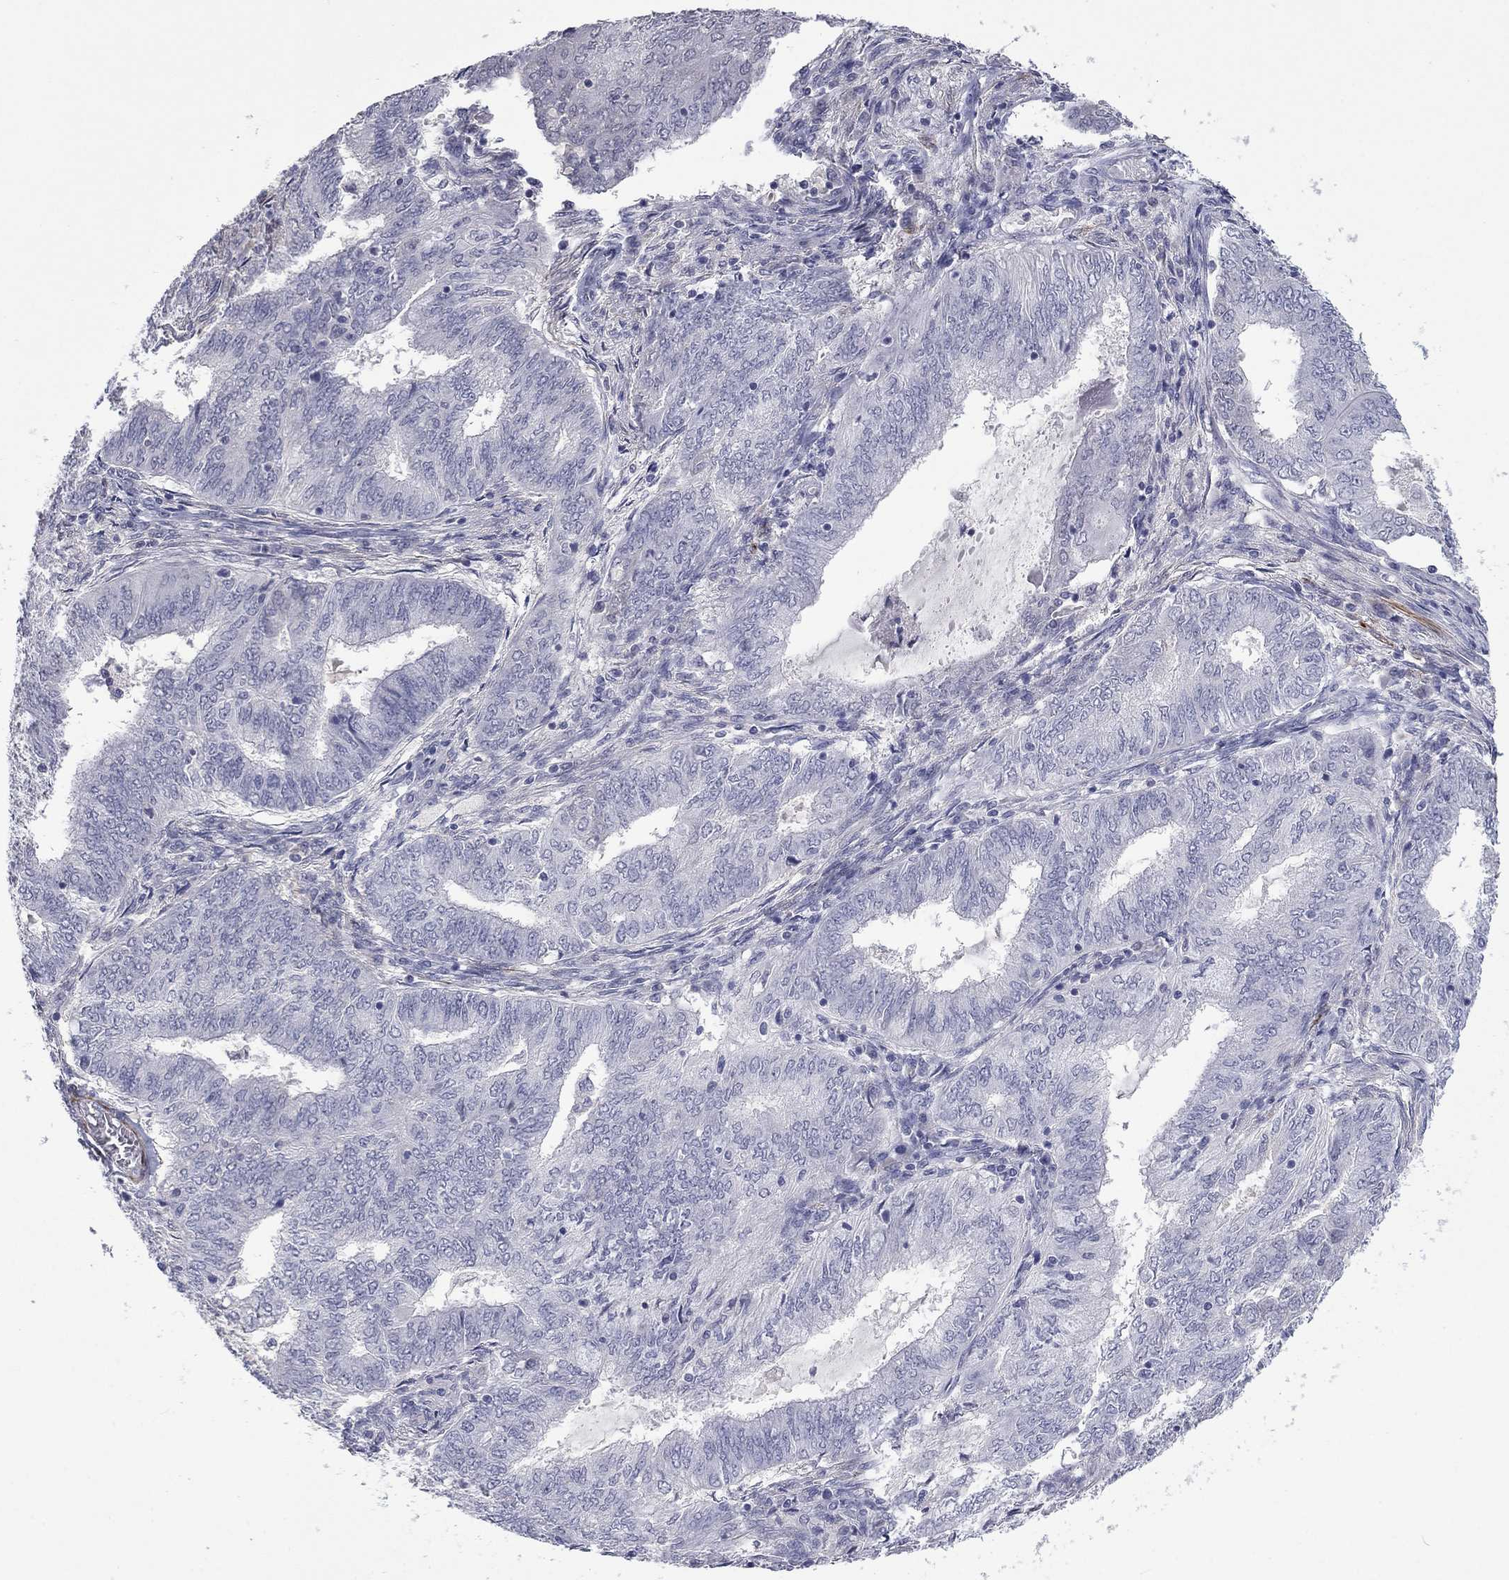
{"staining": {"intensity": "negative", "quantity": "none", "location": "none"}, "tissue": "endometrial cancer", "cell_type": "Tumor cells", "image_type": "cancer", "snomed": [{"axis": "morphology", "description": "Adenocarcinoma, NOS"}, {"axis": "topography", "description": "Endometrium"}], "caption": "The IHC micrograph has no significant staining in tumor cells of adenocarcinoma (endometrial) tissue. The staining is performed using DAB brown chromogen with nuclei counter-stained in using hematoxylin.", "gene": "IP6K3", "patient": {"sex": "female", "age": 62}}